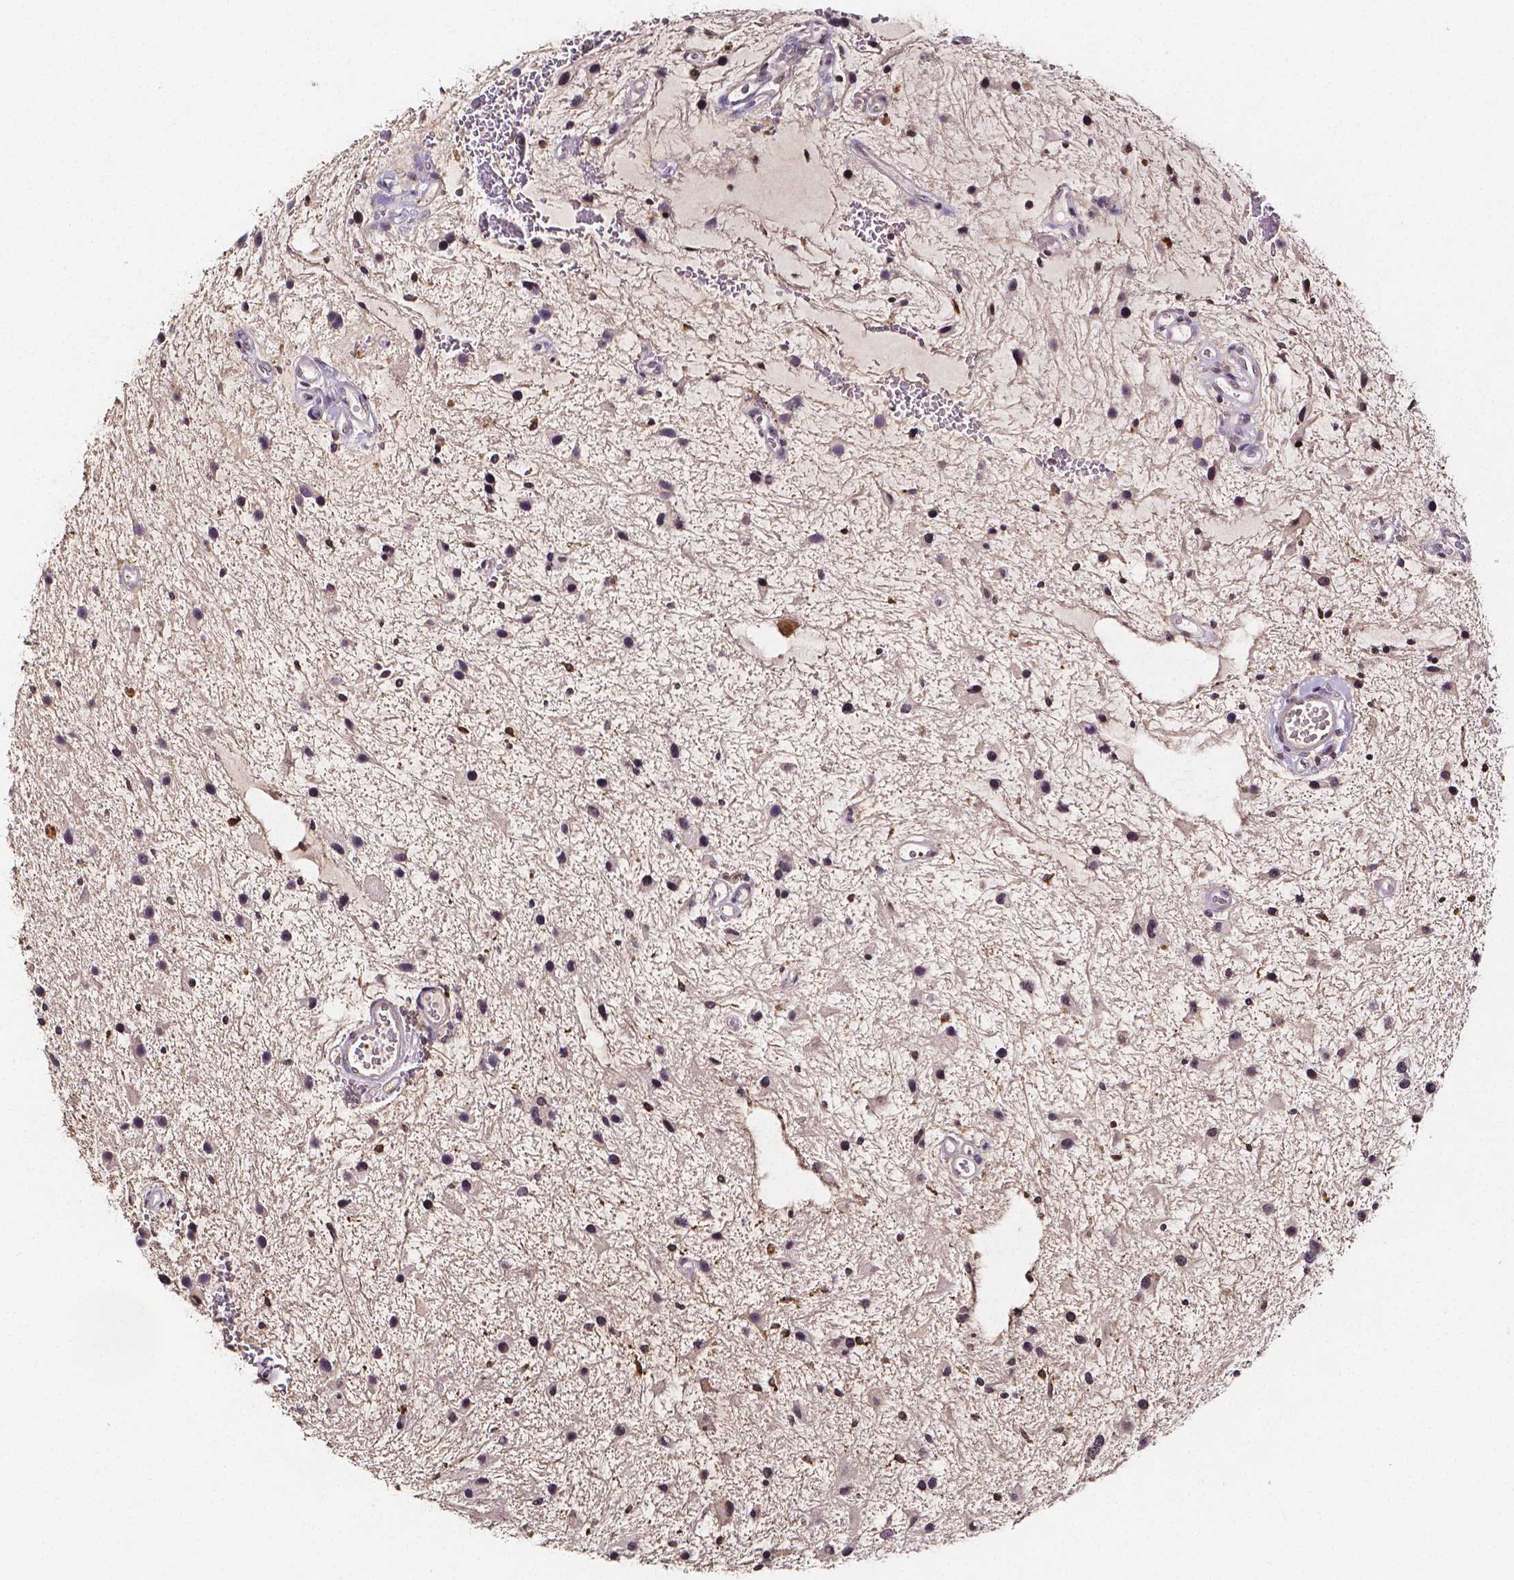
{"staining": {"intensity": "negative", "quantity": "none", "location": "none"}, "tissue": "glioma", "cell_type": "Tumor cells", "image_type": "cancer", "snomed": [{"axis": "morphology", "description": "Glioma, malignant, Low grade"}, {"axis": "topography", "description": "Cerebellum"}], "caption": "Tumor cells show no significant protein positivity in low-grade glioma (malignant).", "gene": "NRGN", "patient": {"sex": "female", "age": 14}}